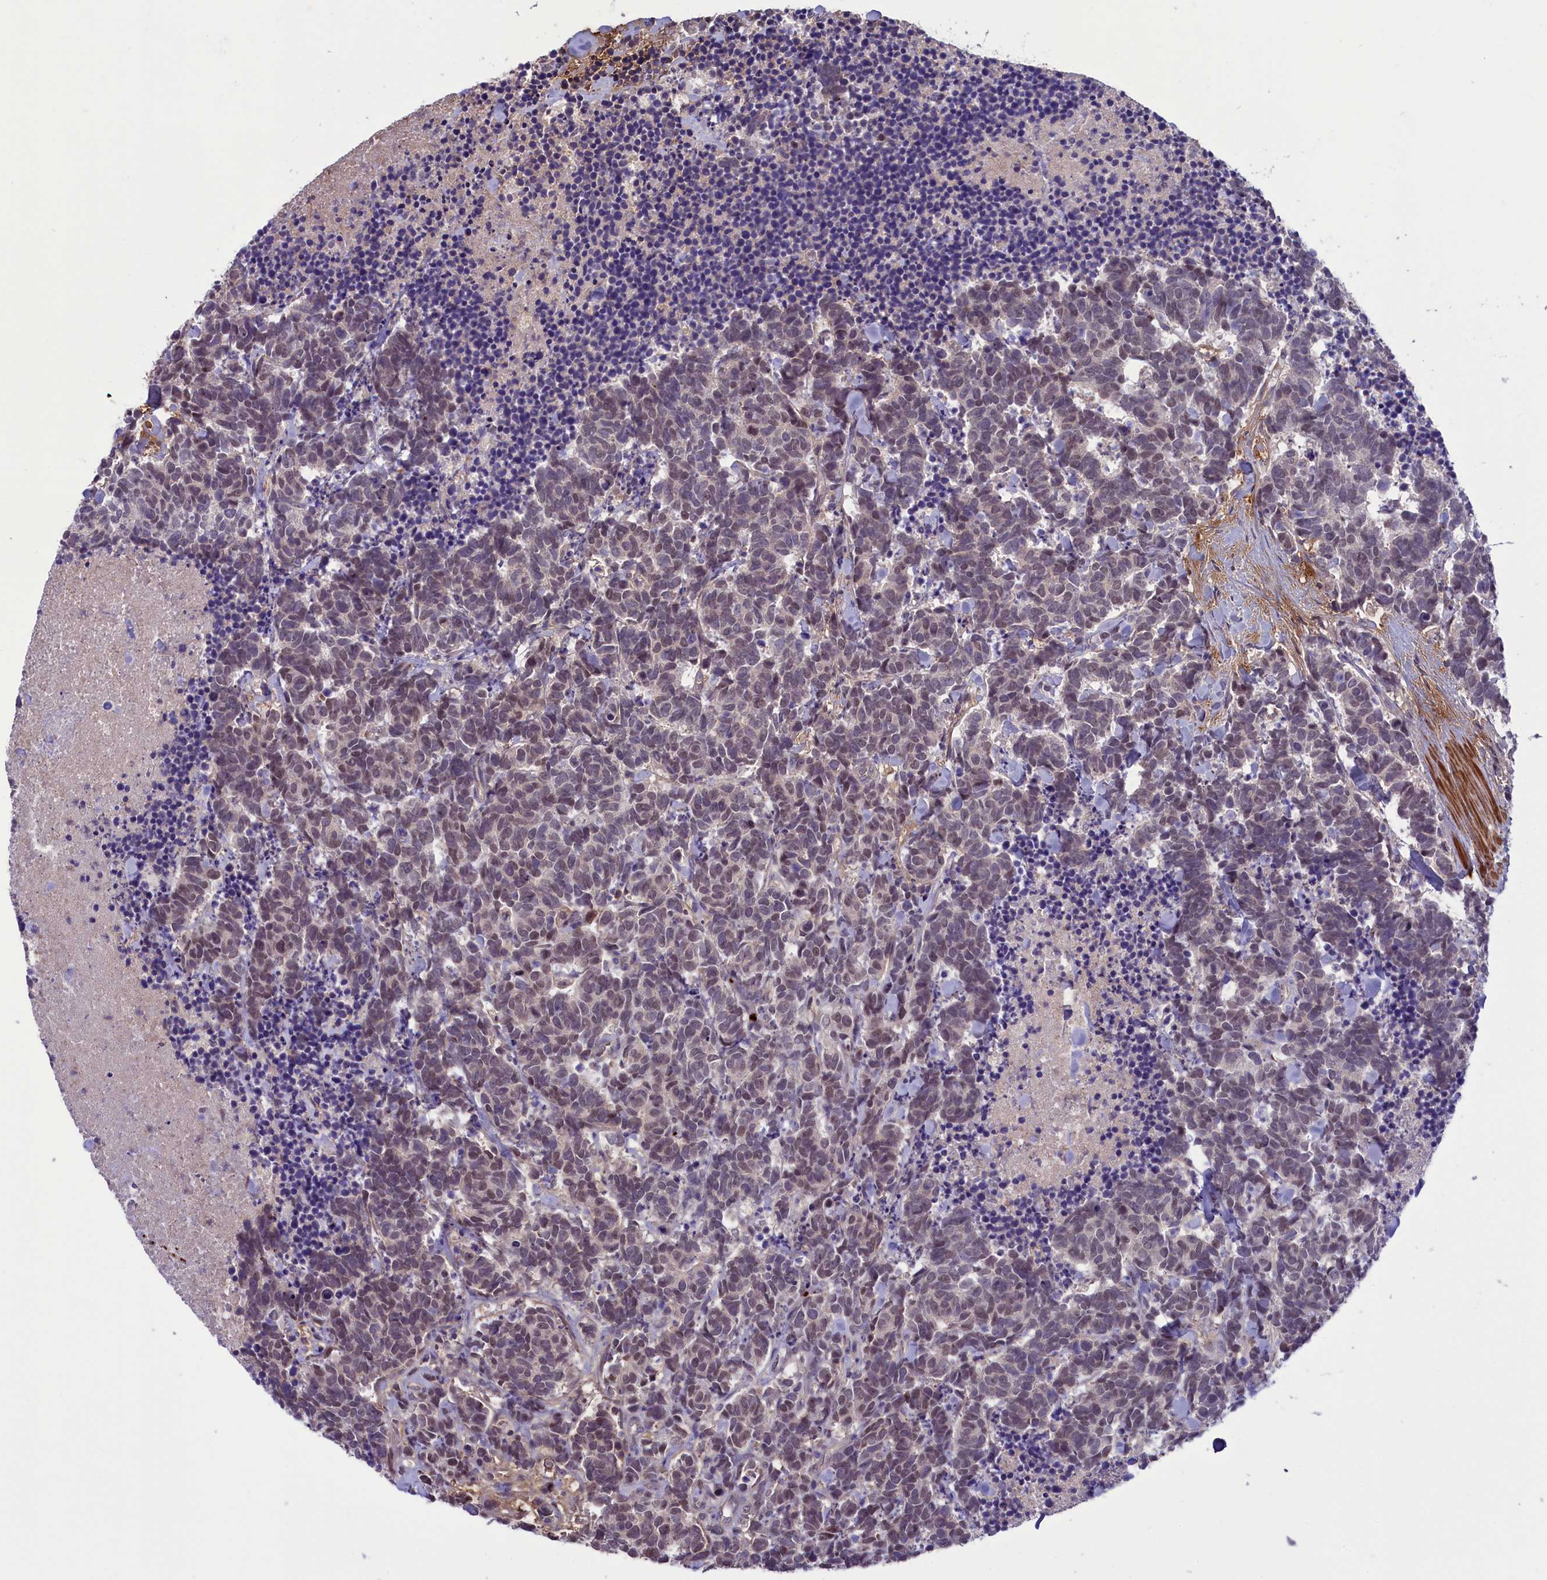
{"staining": {"intensity": "negative", "quantity": "none", "location": "none"}, "tissue": "carcinoid", "cell_type": "Tumor cells", "image_type": "cancer", "snomed": [{"axis": "morphology", "description": "Carcinoma, NOS"}, {"axis": "morphology", "description": "Carcinoid, malignant, NOS"}, {"axis": "topography", "description": "Prostate"}], "caption": "Carcinoid was stained to show a protein in brown. There is no significant positivity in tumor cells. Brightfield microscopy of immunohistochemistry (IHC) stained with DAB (3,3'-diaminobenzidine) (brown) and hematoxylin (blue), captured at high magnification.", "gene": "HEATR3", "patient": {"sex": "male", "age": 57}}